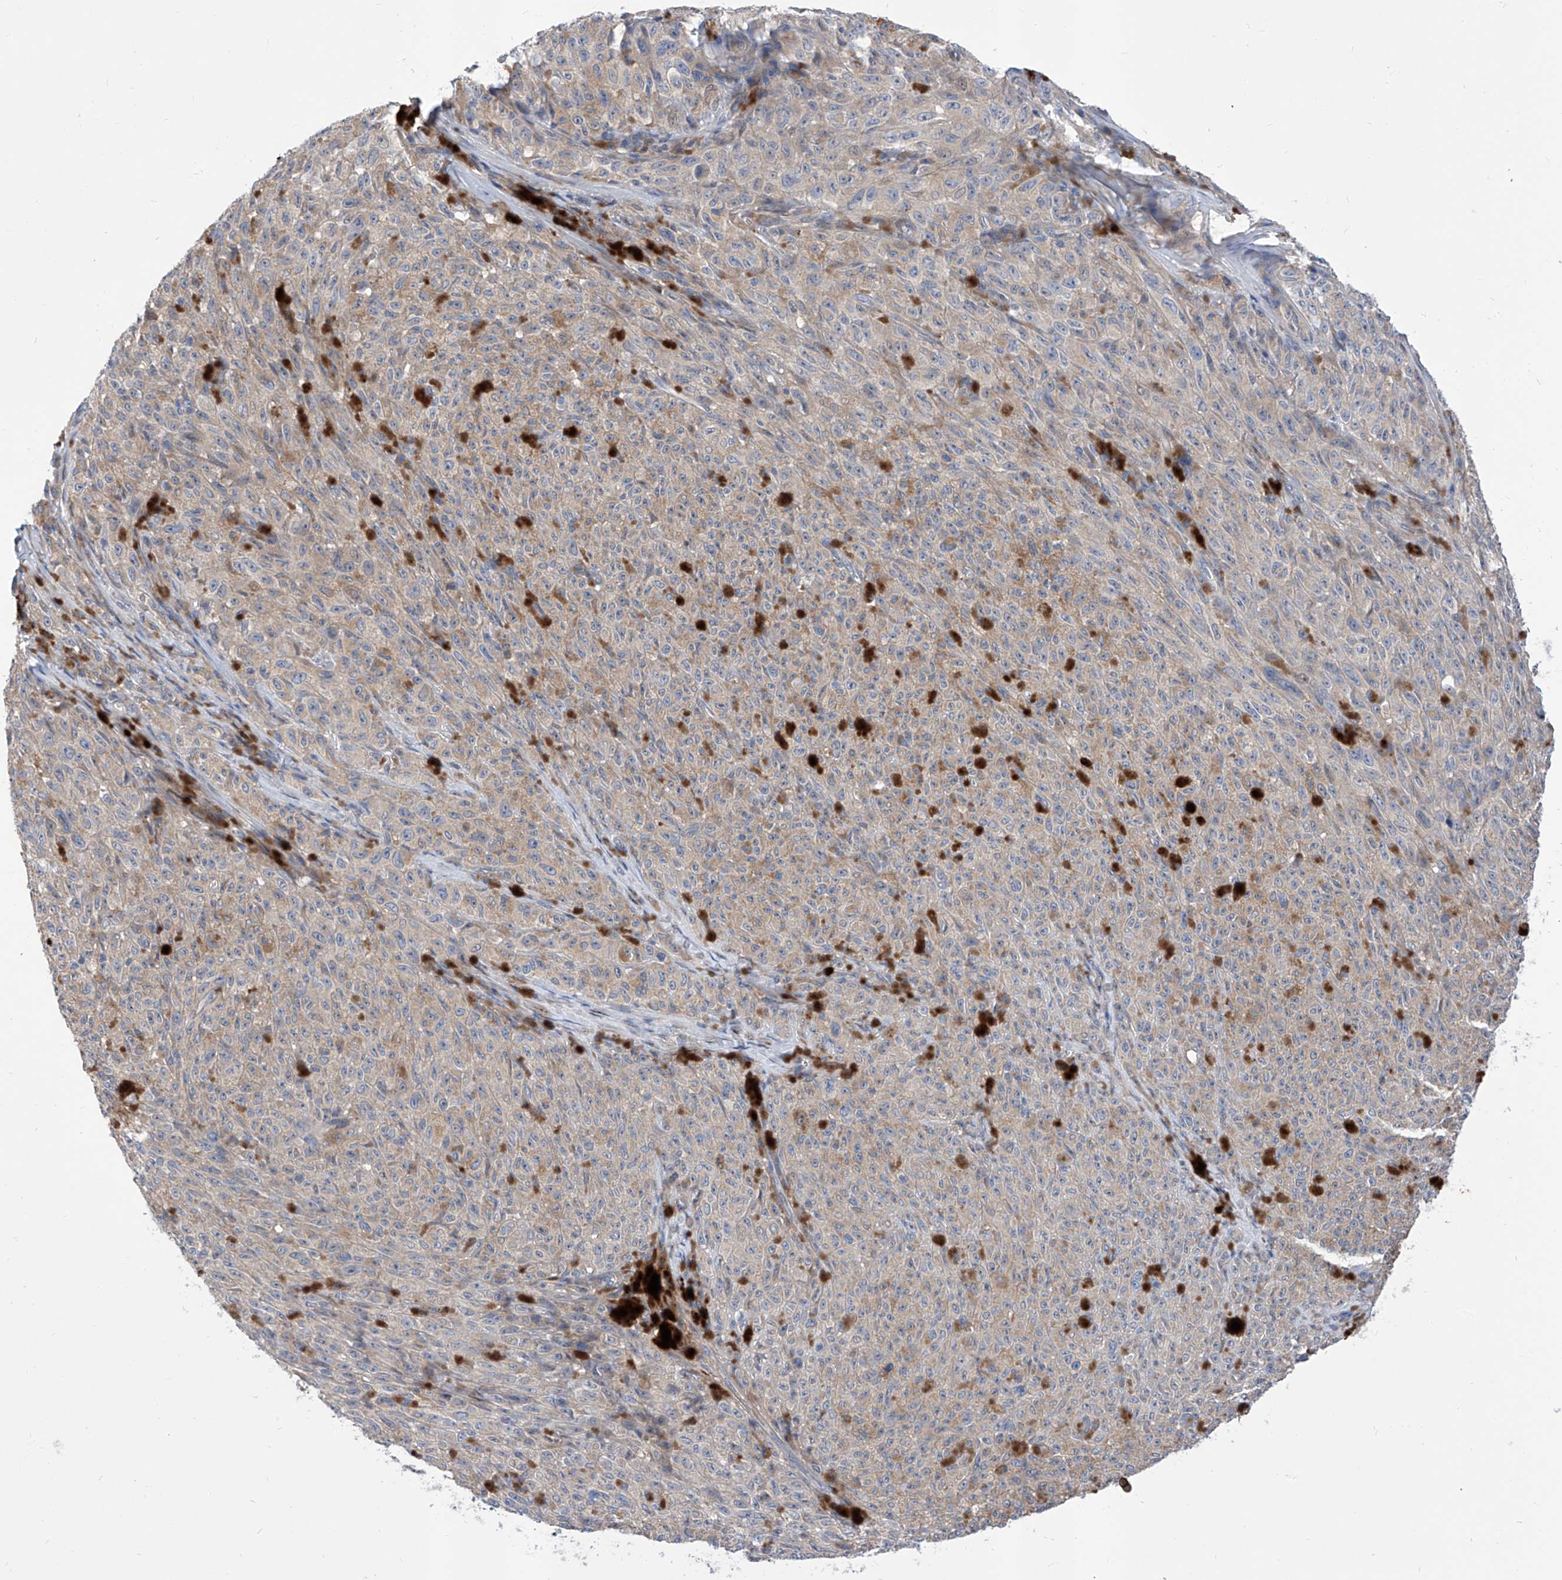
{"staining": {"intensity": "negative", "quantity": "none", "location": "none"}, "tissue": "melanoma", "cell_type": "Tumor cells", "image_type": "cancer", "snomed": [{"axis": "morphology", "description": "Malignant melanoma, NOS"}, {"axis": "topography", "description": "Skin"}], "caption": "Immunohistochemistry (IHC) micrograph of human melanoma stained for a protein (brown), which demonstrates no expression in tumor cells. (IHC, brightfield microscopy, high magnification).", "gene": "SRBD1", "patient": {"sex": "female", "age": 82}}